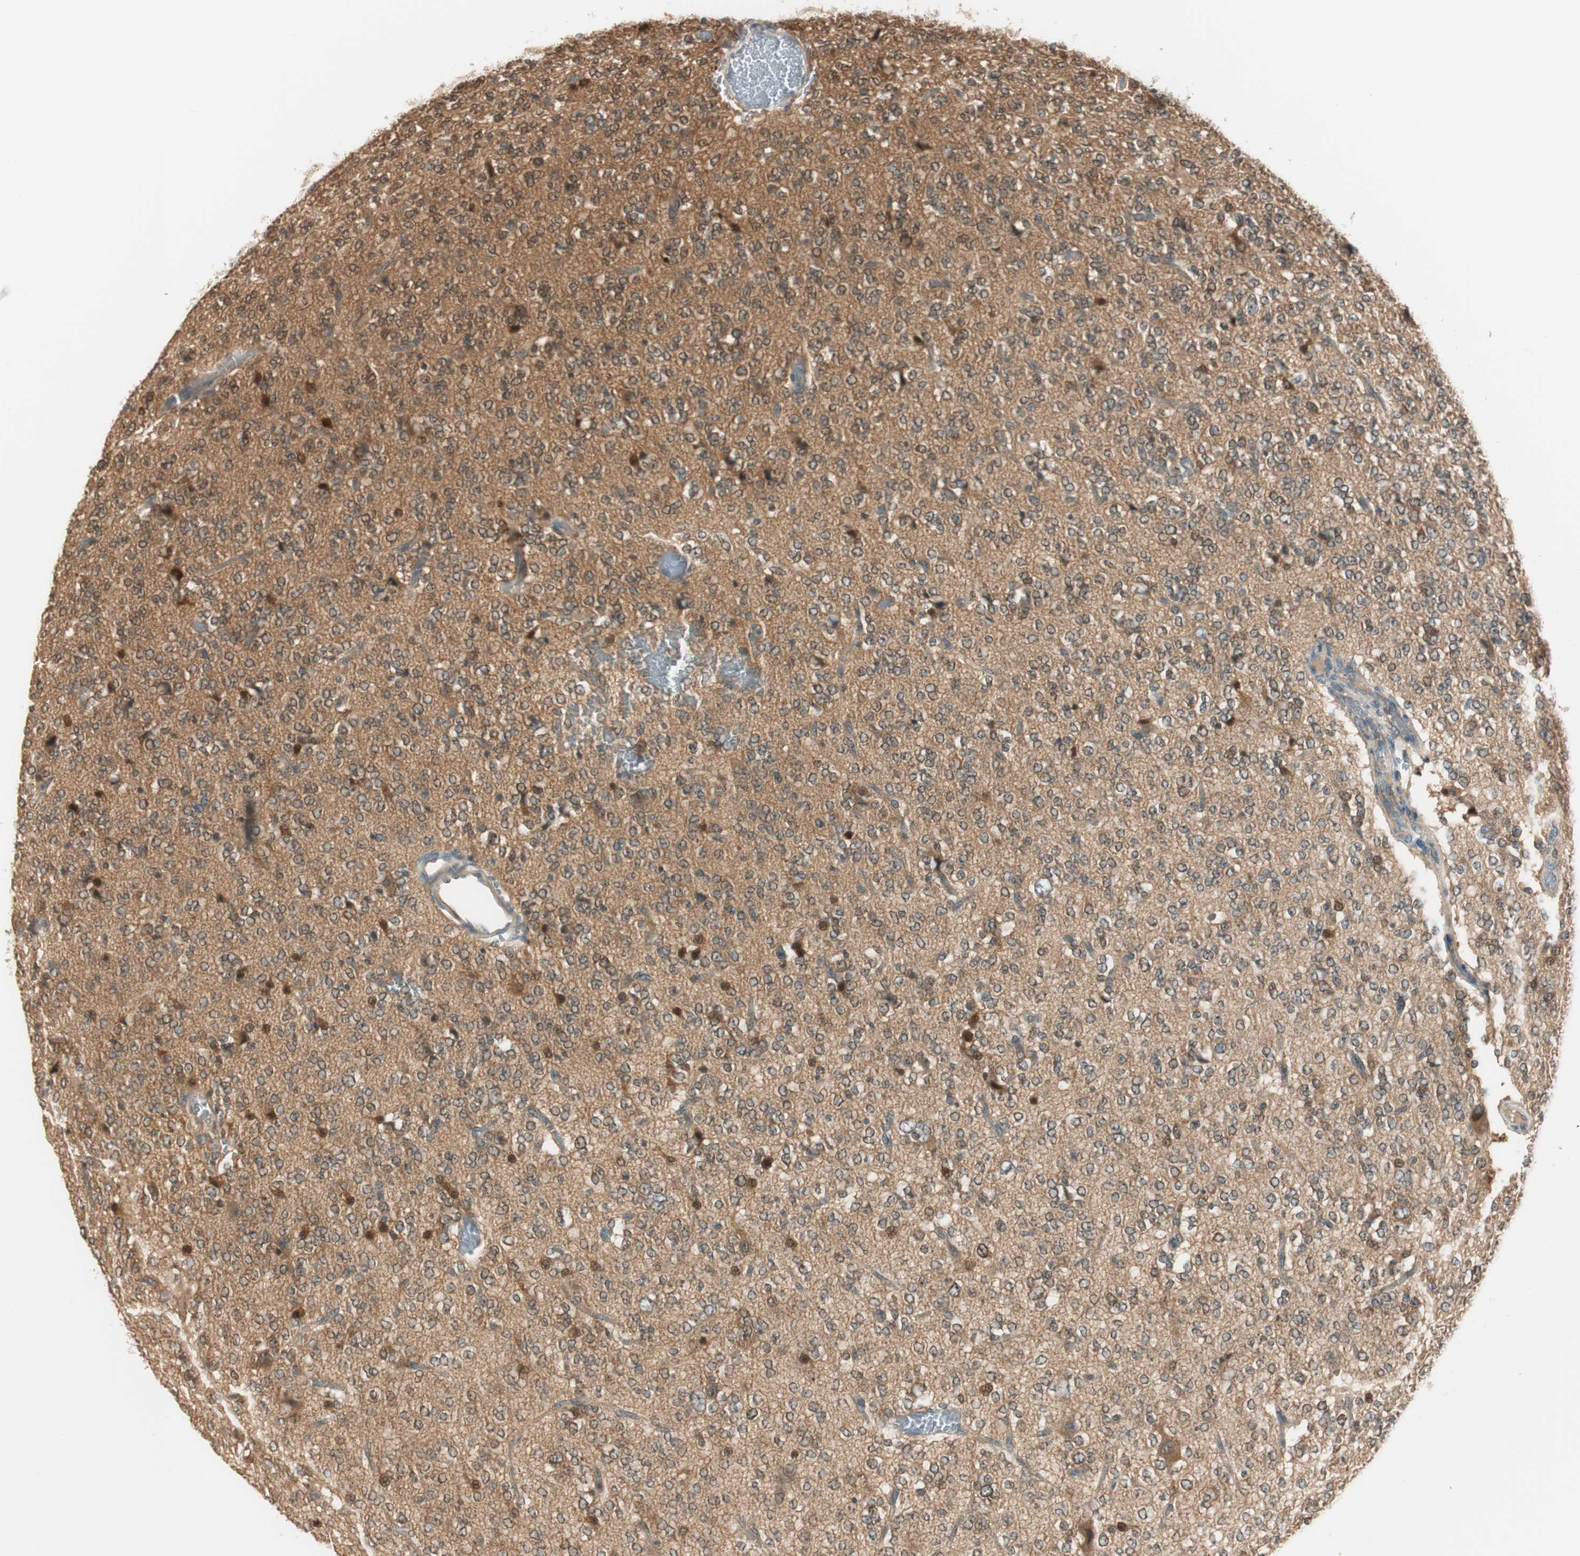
{"staining": {"intensity": "weak", "quantity": "<25%", "location": "cytoplasmic/membranous,nuclear"}, "tissue": "glioma", "cell_type": "Tumor cells", "image_type": "cancer", "snomed": [{"axis": "morphology", "description": "Glioma, malignant, Low grade"}, {"axis": "topography", "description": "Brain"}], "caption": "Tumor cells are negative for brown protein staining in glioma.", "gene": "IPO5", "patient": {"sex": "male", "age": 38}}